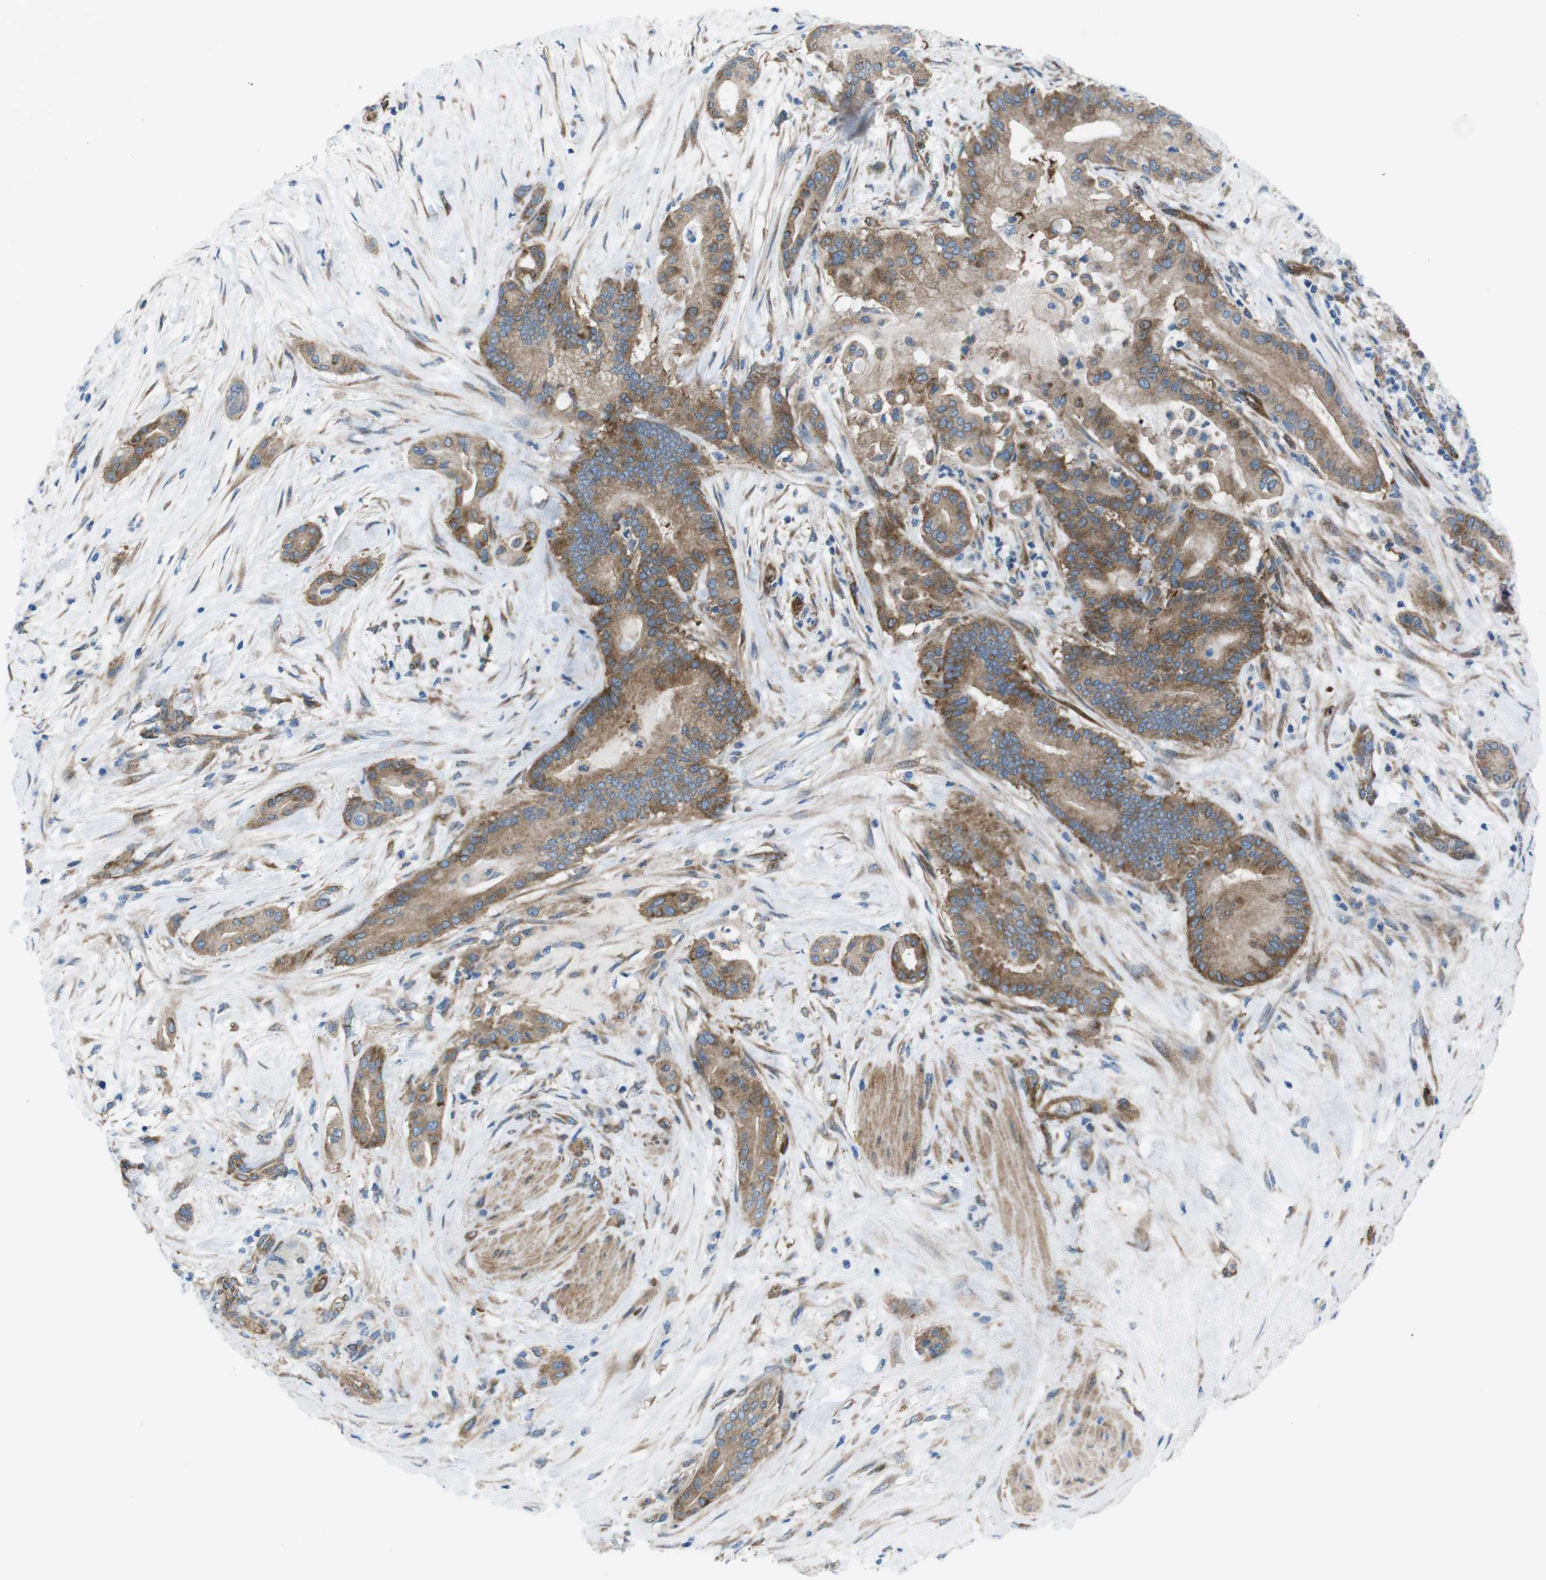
{"staining": {"intensity": "moderate", "quantity": ">75%", "location": "cytoplasmic/membranous"}, "tissue": "pancreatic cancer", "cell_type": "Tumor cells", "image_type": "cancer", "snomed": [{"axis": "morphology", "description": "Normal tissue, NOS"}, {"axis": "morphology", "description": "Adenocarcinoma, NOS"}, {"axis": "topography", "description": "Pancreas"}], "caption": "IHC (DAB (3,3'-diaminobenzidine)) staining of human adenocarcinoma (pancreatic) reveals moderate cytoplasmic/membranous protein expression in approximately >75% of tumor cells.", "gene": "DIAPH2", "patient": {"sex": "male", "age": 63}}